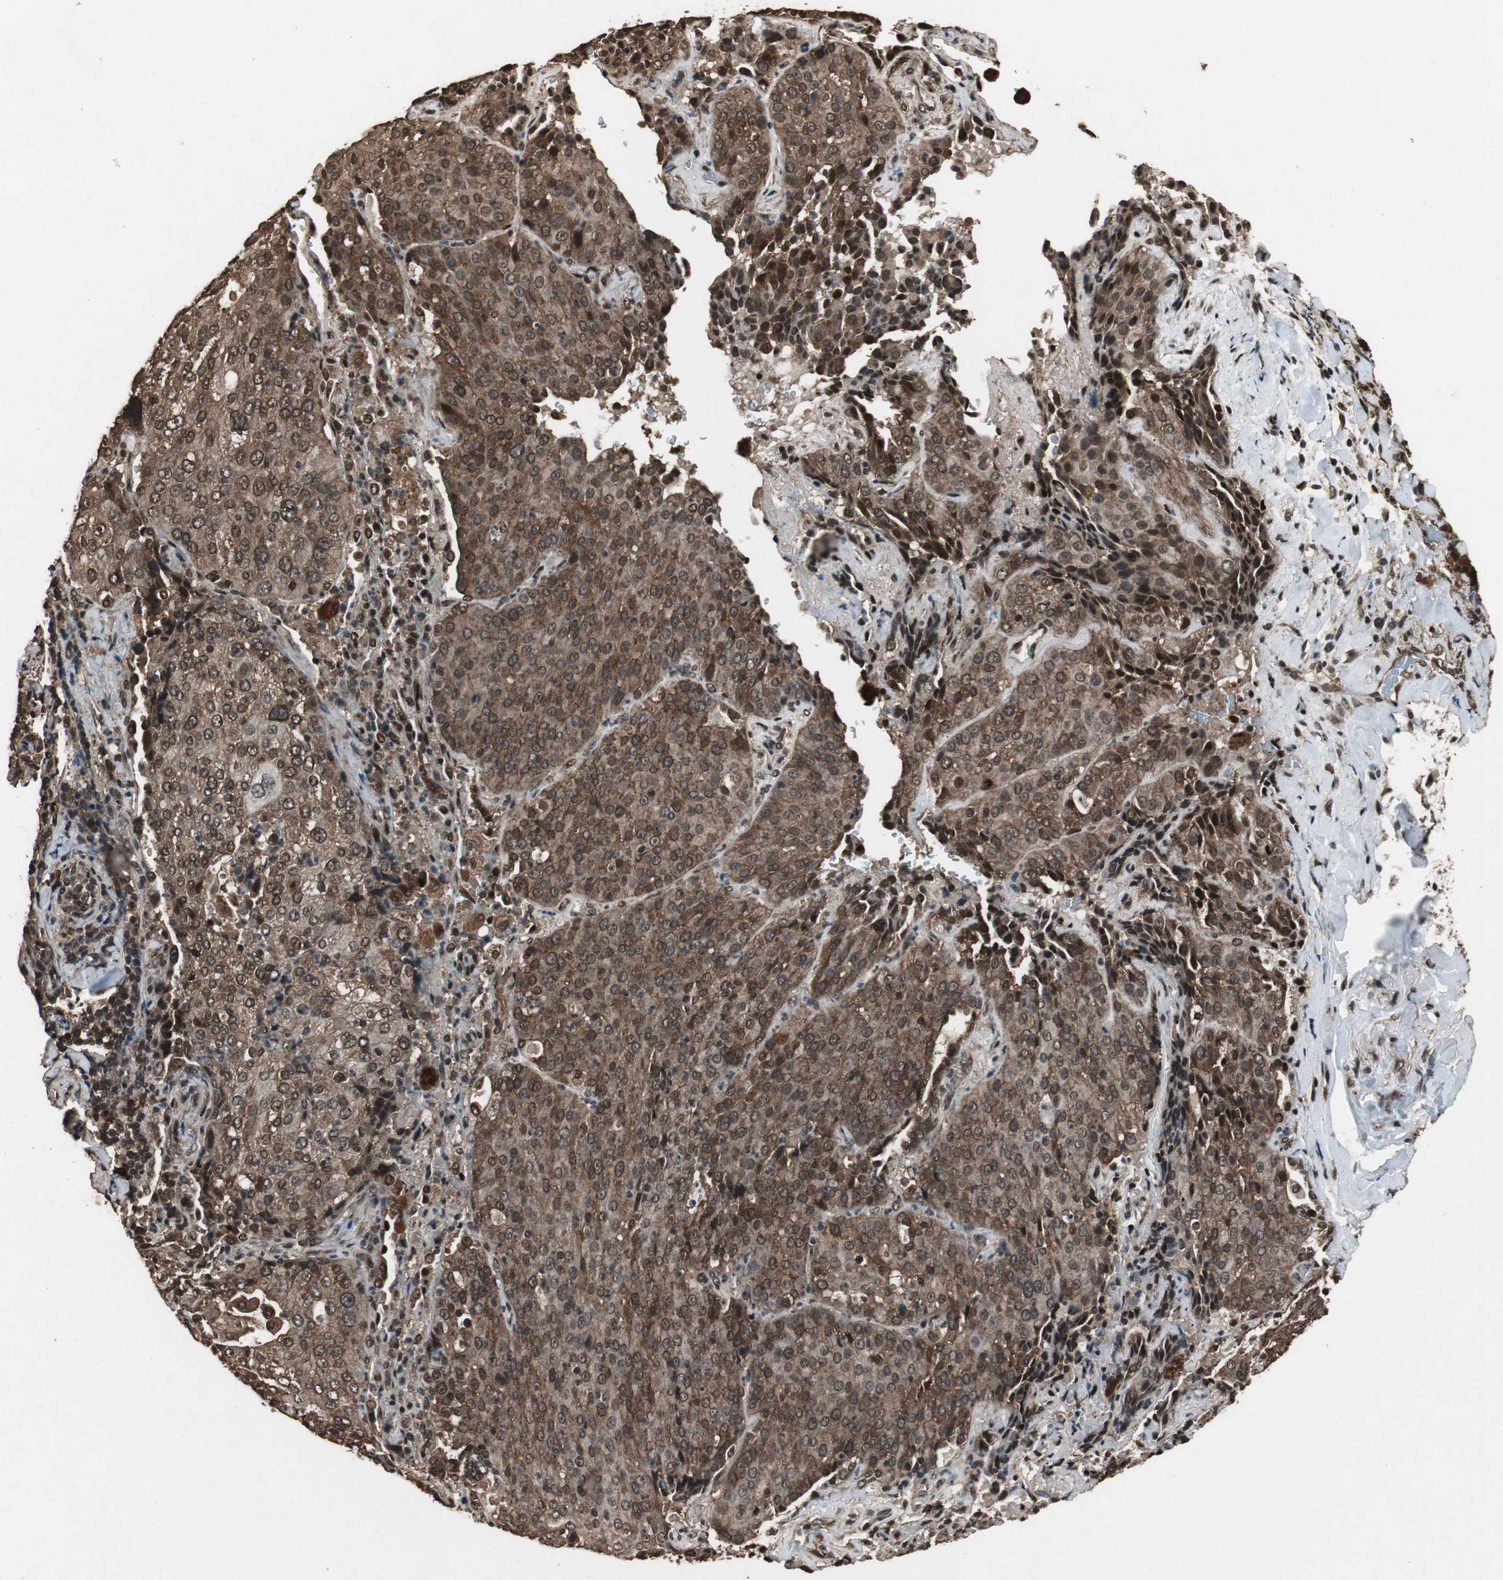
{"staining": {"intensity": "strong", "quantity": ">75%", "location": "cytoplasmic/membranous,nuclear"}, "tissue": "lung cancer", "cell_type": "Tumor cells", "image_type": "cancer", "snomed": [{"axis": "morphology", "description": "Squamous cell carcinoma, NOS"}, {"axis": "topography", "description": "Lung"}], "caption": "High-magnification brightfield microscopy of lung squamous cell carcinoma stained with DAB (brown) and counterstained with hematoxylin (blue). tumor cells exhibit strong cytoplasmic/membranous and nuclear expression is present in approximately>75% of cells.", "gene": "ZNF18", "patient": {"sex": "male", "age": 54}}